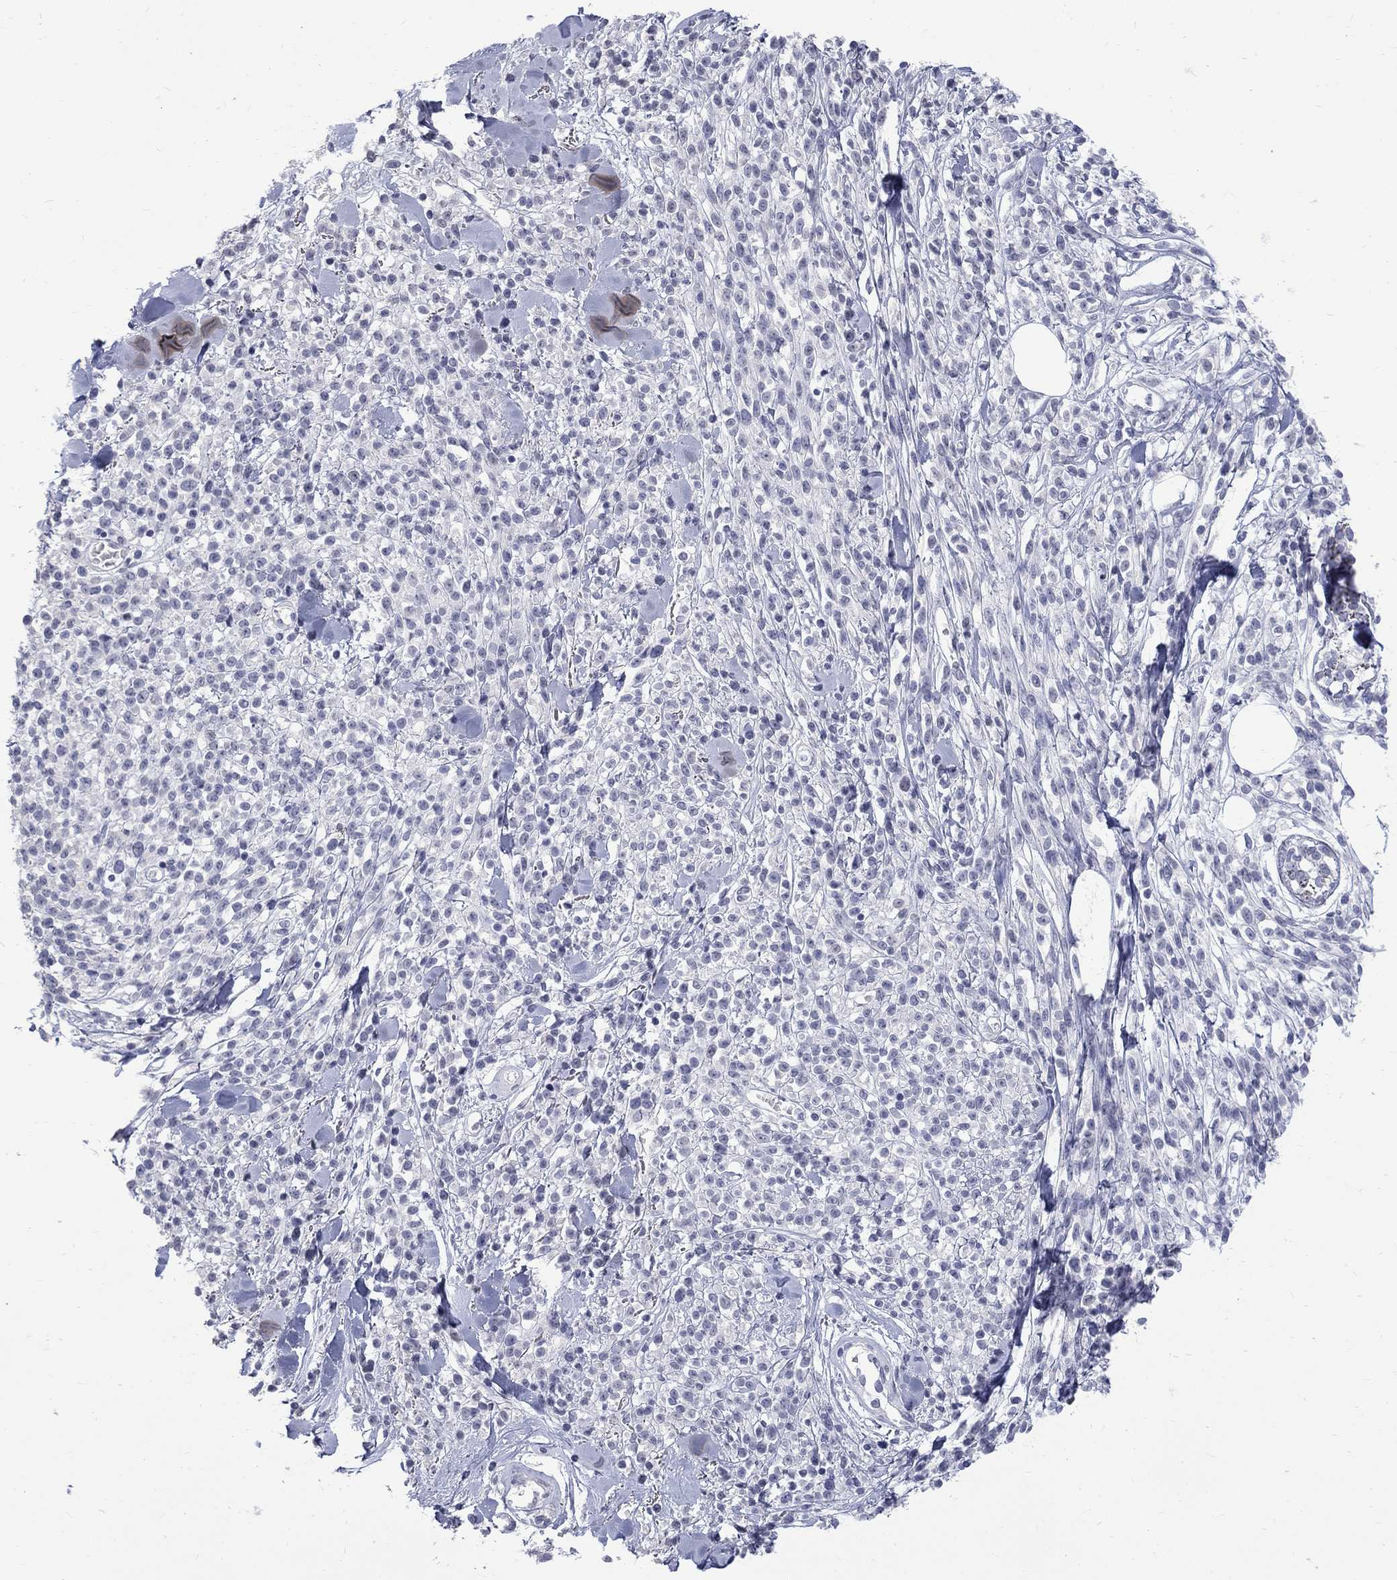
{"staining": {"intensity": "negative", "quantity": "none", "location": "none"}, "tissue": "melanoma", "cell_type": "Tumor cells", "image_type": "cancer", "snomed": [{"axis": "morphology", "description": "Malignant melanoma, NOS"}, {"axis": "topography", "description": "Skin"}, {"axis": "topography", "description": "Skin of trunk"}], "caption": "The micrograph reveals no significant positivity in tumor cells of melanoma.", "gene": "CTNND2", "patient": {"sex": "male", "age": 74}}